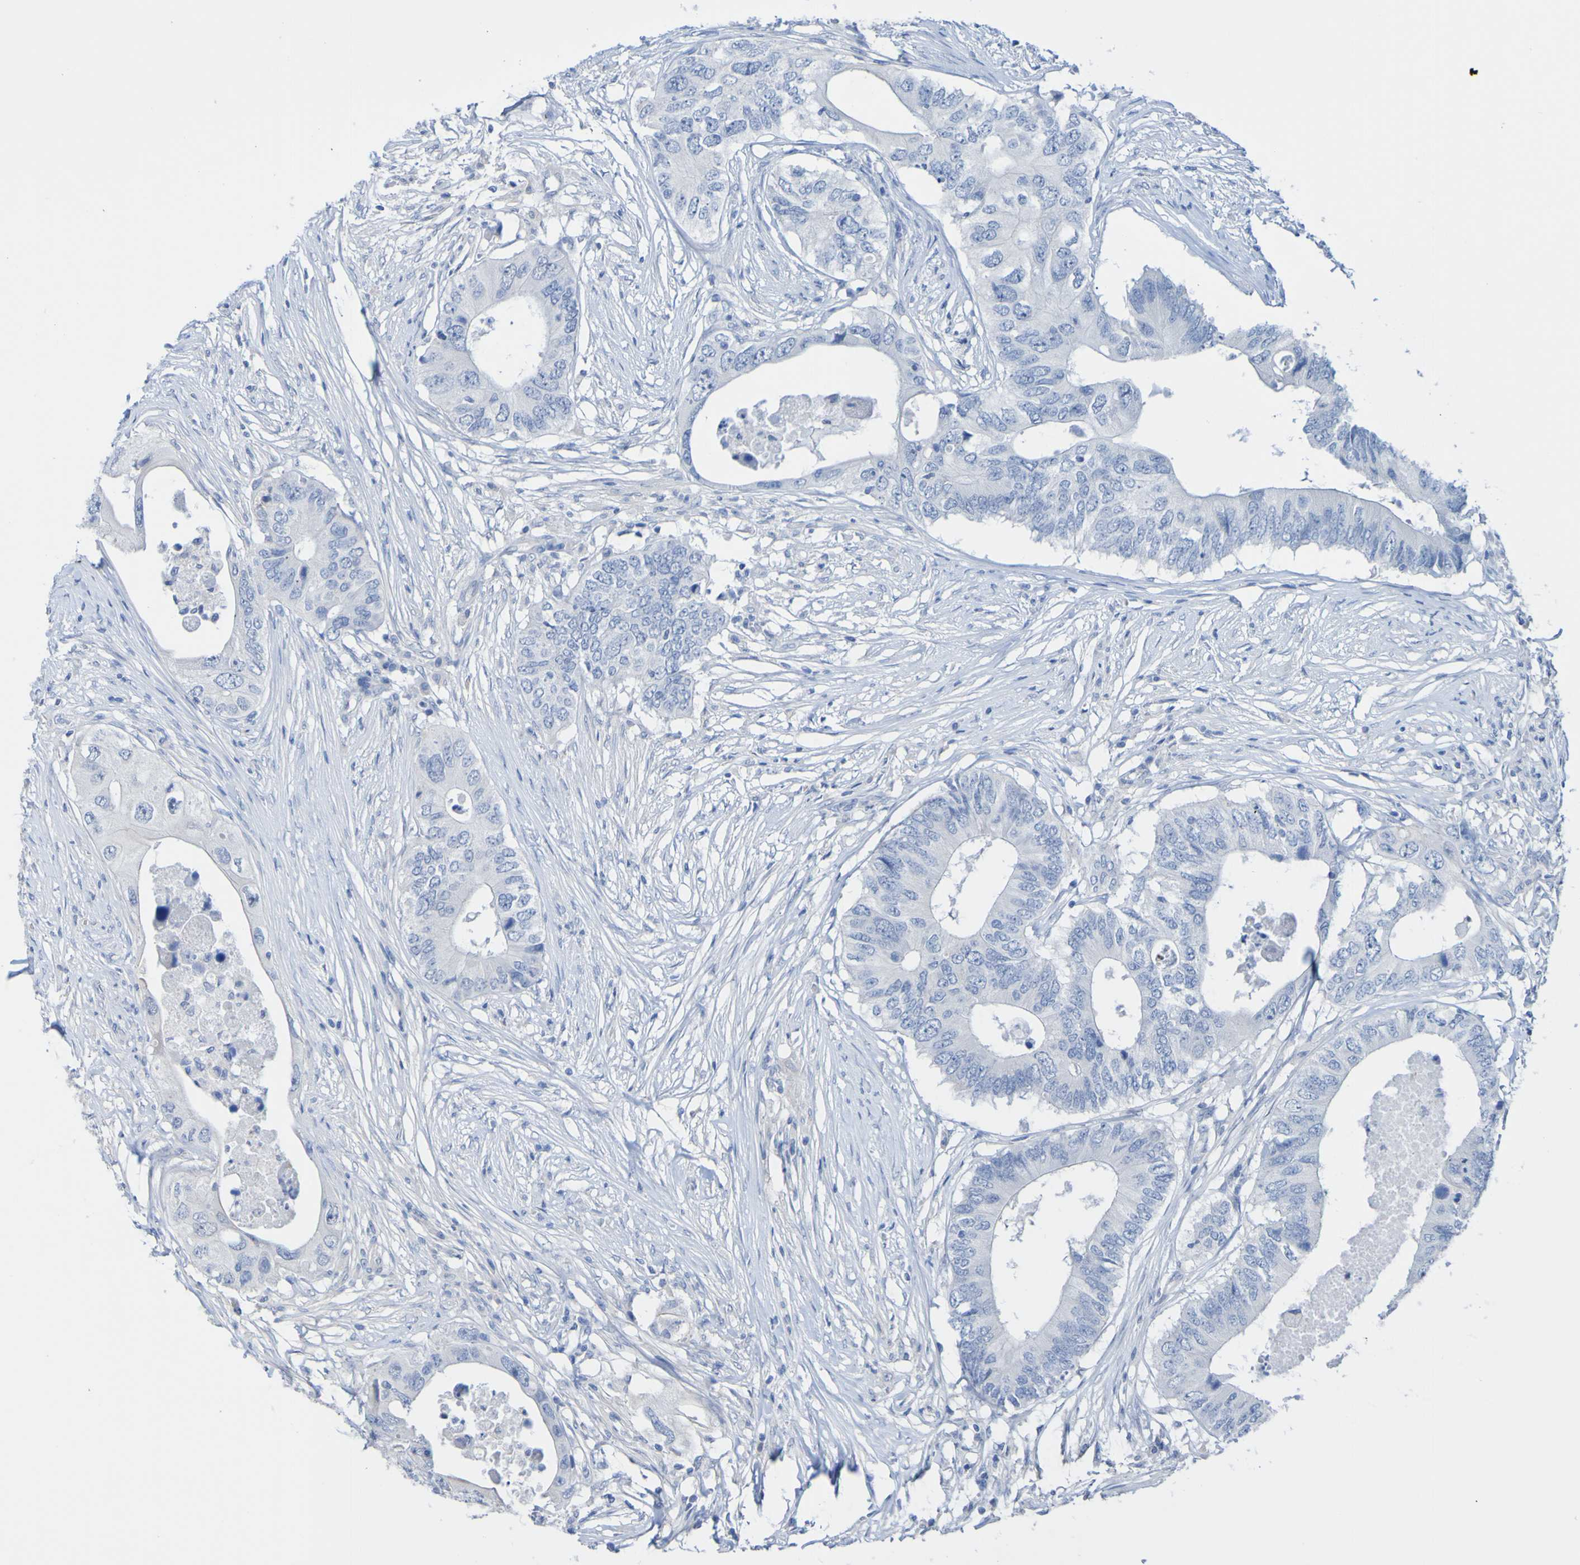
{"staining": {"intensity": "negative", "quantity": "none", "location": "none"}, "tissue": "colorectal cancer", "cell_type": "Tumor cells", "image_type": "cancer", "snomed": [{"axis": "morphology", "description": "Adenocarcinoma, NOS"}, {"axis": "topography", "description": "Colon"}], "caption": "IHC photomicrograph of neoplastic tissue: colorectal cancer (adenocarcinoma) stained with DAB displays no significant protein staining in tumor cells. The staining was performed using DAB (3,3'-diaminobenzidine) to visualize the protein expression in brown, while the nuclei were stained in blue with hematoxylin (Magnification: 20x).", "gene": "ACMSD", "patient": {"sex": "male", "age": 71}}